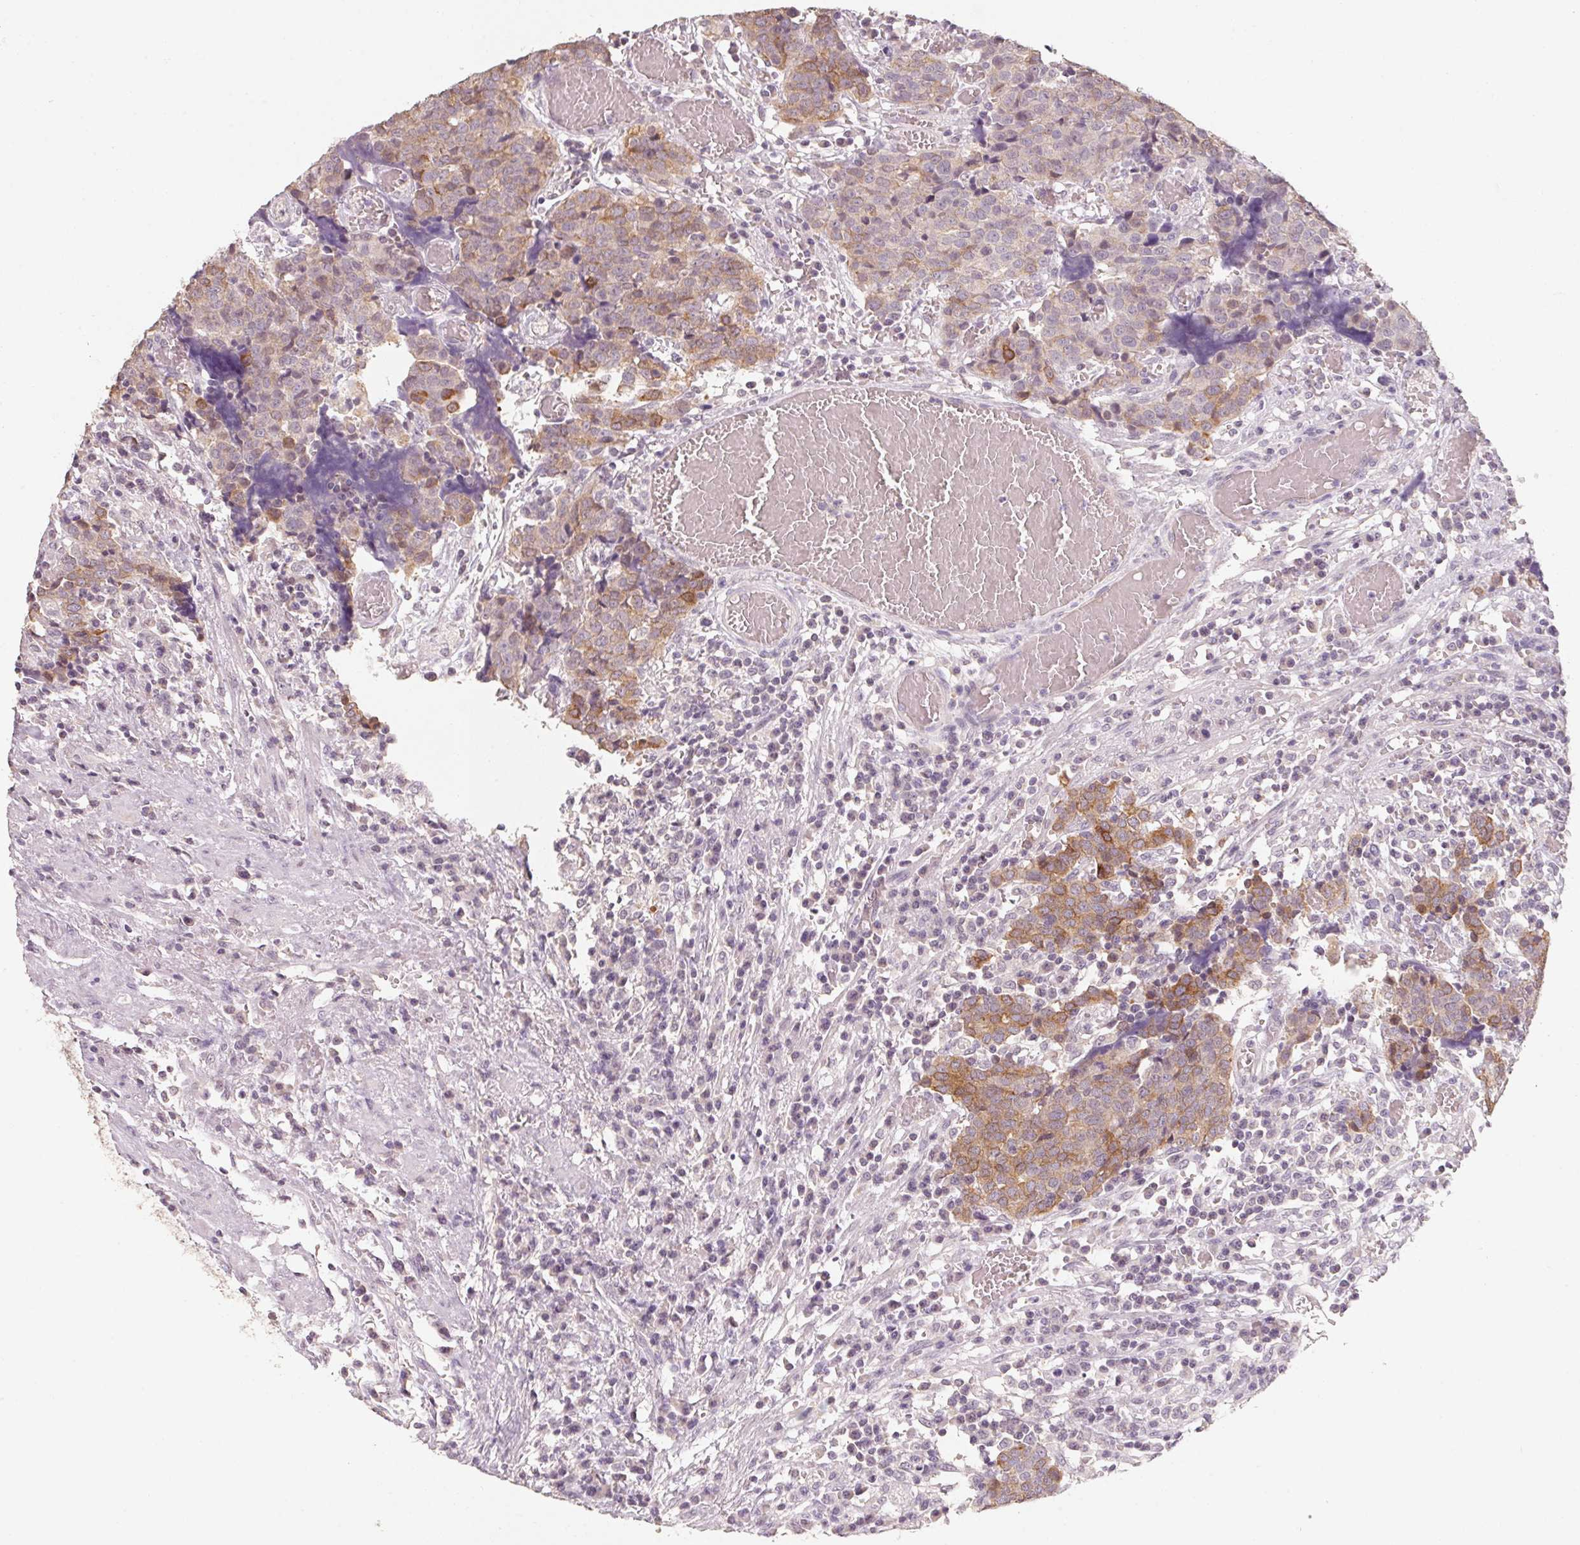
{"staining": {"intensity": "moderate", "quantity": "25%-75%", "location": "cytoplasmic/membranous"}, "tissue": "prostate cancer", "cell_type": "Tumor cells", "image_type": "cancer", "snomed": [{"axis": "morphology", "description": "Adenocarcinoma, High grade"}, {"axis": "topography", "description": "Prostate and seminal vesicle, NOS"}], "caption": "Prostate adenocarcinoma (high-grade) stained for a protein shows moderate cytoplasmic/membranous positivity in tumor cells.", "gene": "CAPZA3", "patient": {"sex": "male", "age": 60}}